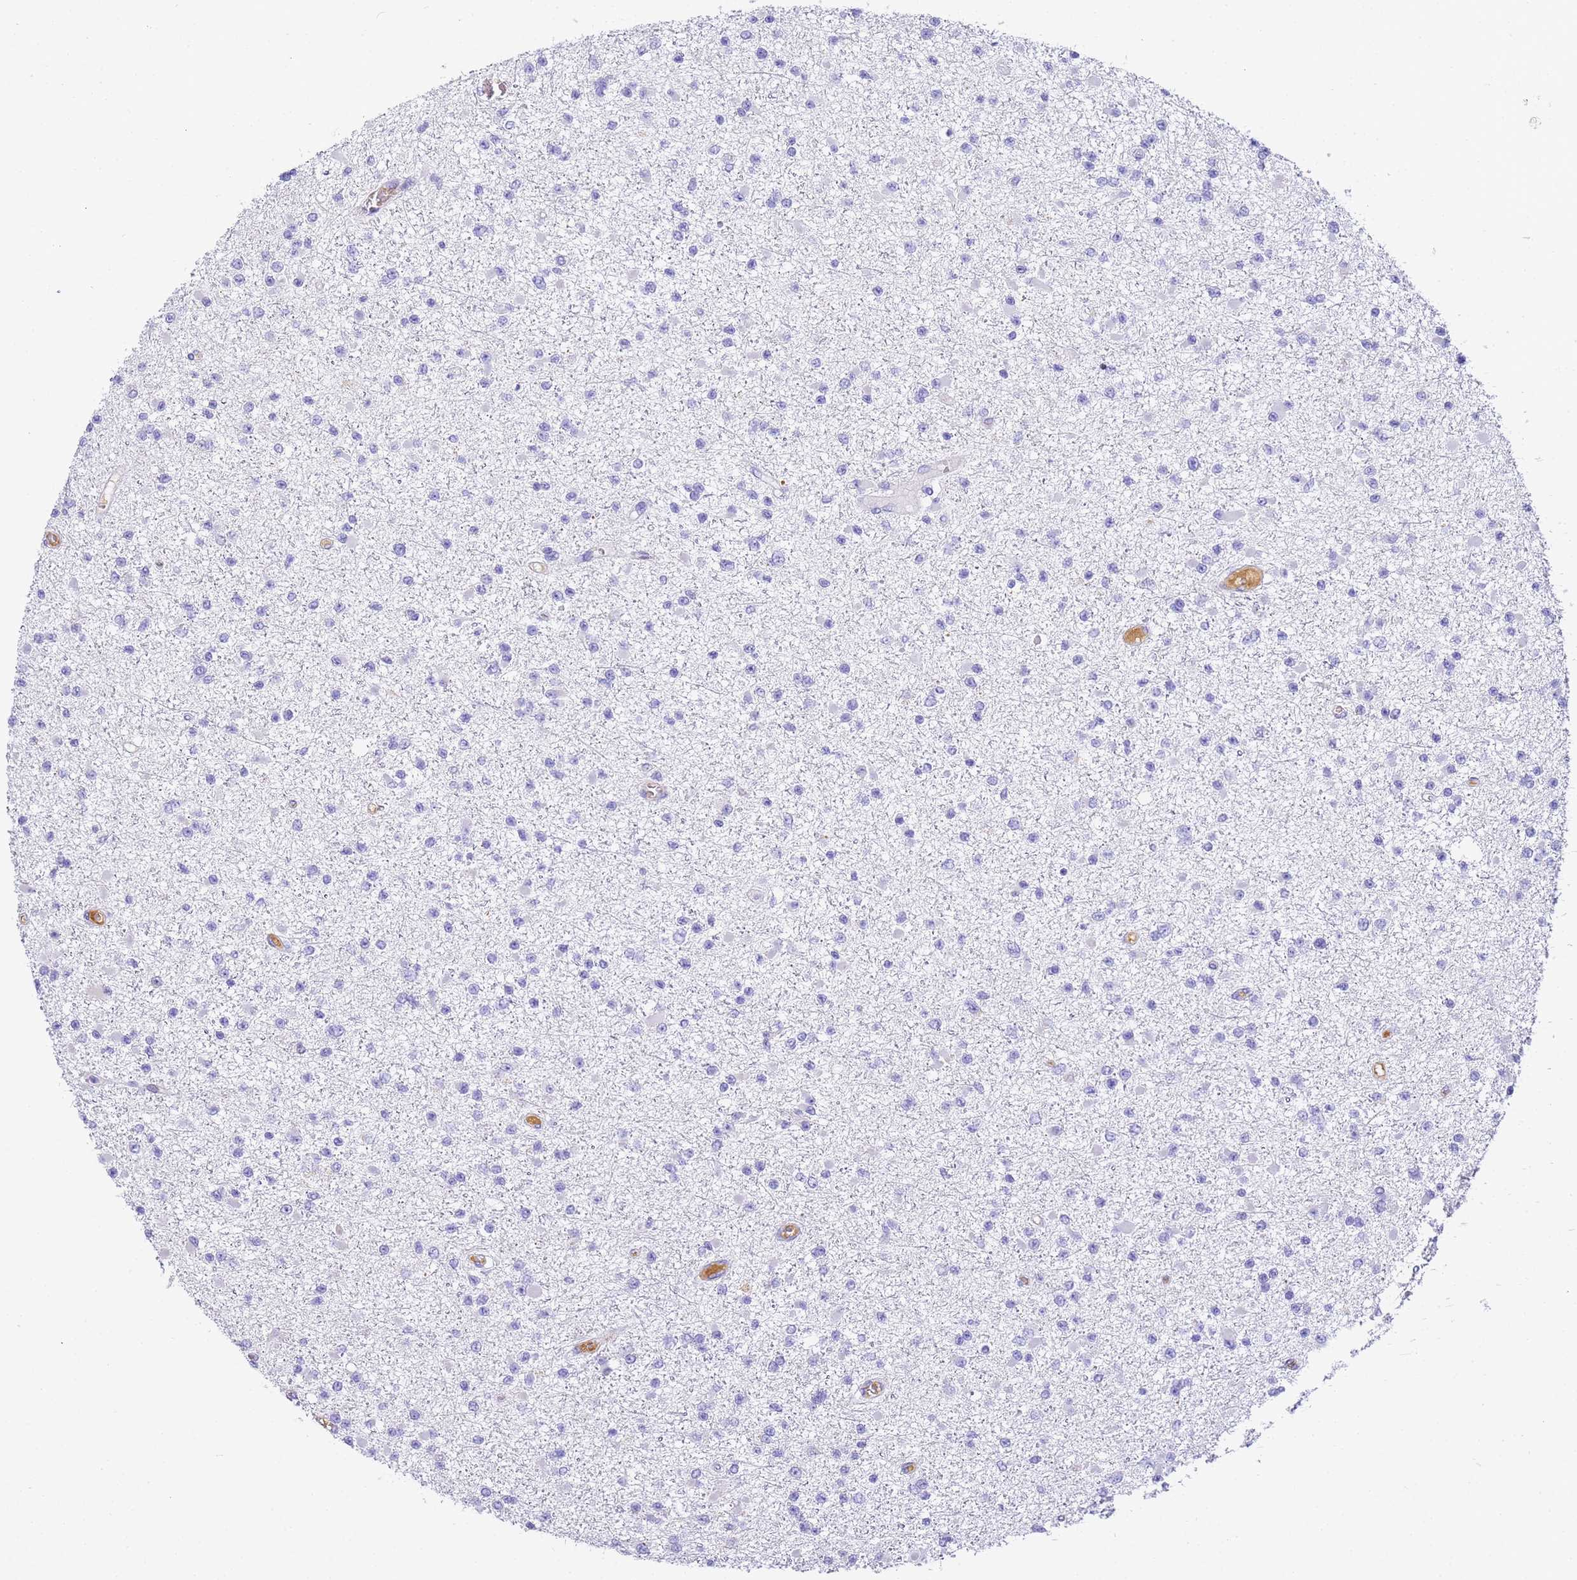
{"staining": {"intensity": "negative", "quantity": "none", "location": "none"}, "tissue": "glioma", "cell_type": "Tumor cells", "image_type": "cancer", "snomed": [{"axis": "morphology", "description": "Glioma, malignant, Low grade"}, {"axis": "topography", "description": "Brain"}], "caption": "Immunohistochemistry (IHC) of human malignant glioma (low-grade) shows no staining in tumor cells.", "gene": "CFHR2", "patient": {"sex": "female", "age": 22}}